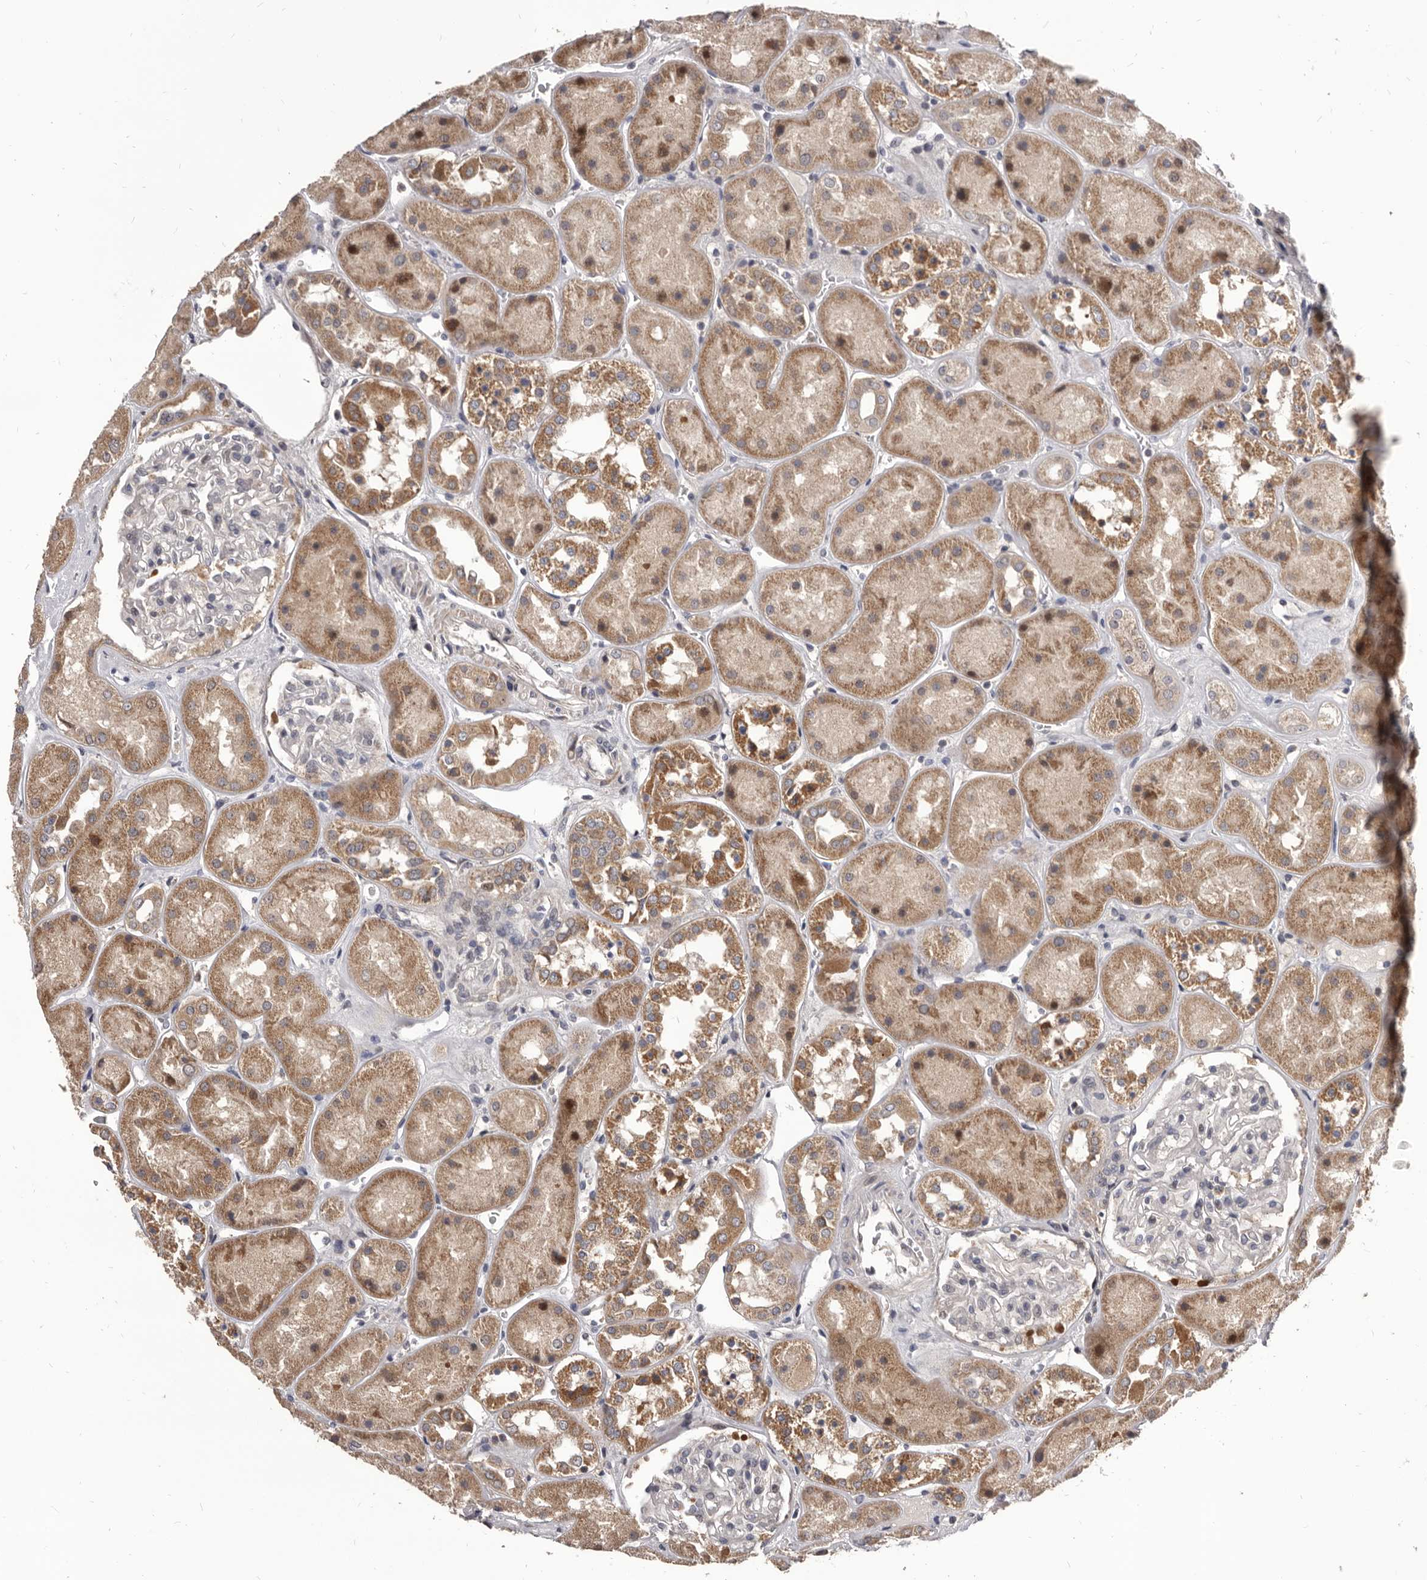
{"staining": {"intensity": "negative", "quantity": "none", "location": "none"}, "tissue": "kidney", "cell_type": "Cells in glomeruli", "image_type": "normal", "snomed": [{"axis": "morphology", "description": "Normal tissue, NOS"}, {"axis": "topography", "description": "Kidney"}], "caption": "Cells in glomeruli show no significant protein positivity in unremarkable kidney. (DAB immunohistochemistry, high magnification).", "gene": "MAP3K14", "patient": {"sex": "male", "age": 70}}